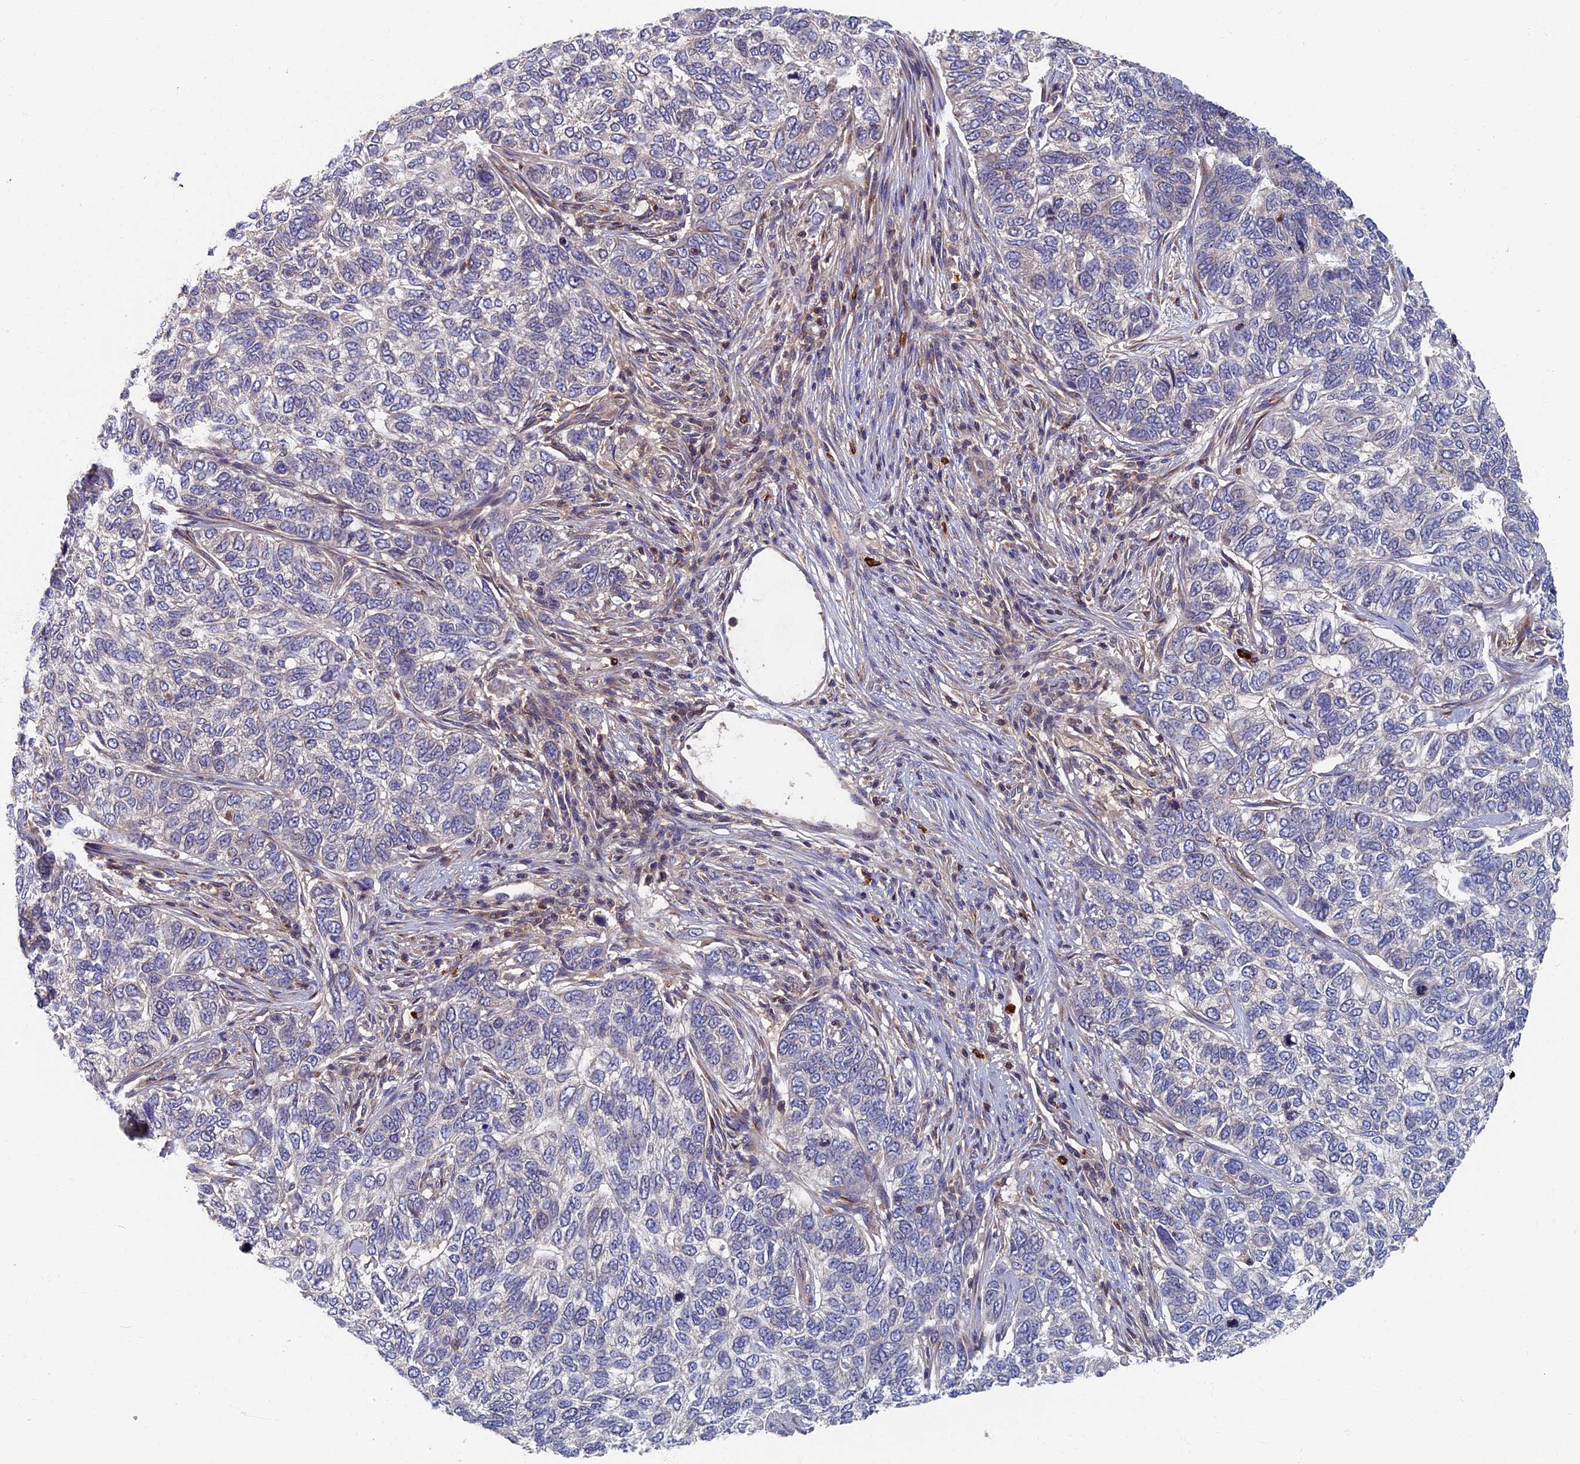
{"staining": {"intensity": "negative", "quantity": "none", "location": "none"}, "tissue": "skin cancer", "cell_type": "Tumor cells", "image_type": "cancer", "snomed": [{"axis": "morphology", "description": "Basal cell carcinoma"}, {"axis": "topography", "description": "Skin"}], "caption": "Immunohistochemistry (IHC) image of skin basal cell carcinoma stained for a protein (brown), which exhibits no positivity in tumor cells.", "gene": "TNK2", "patient": {"sex": "female", "age": 65}}